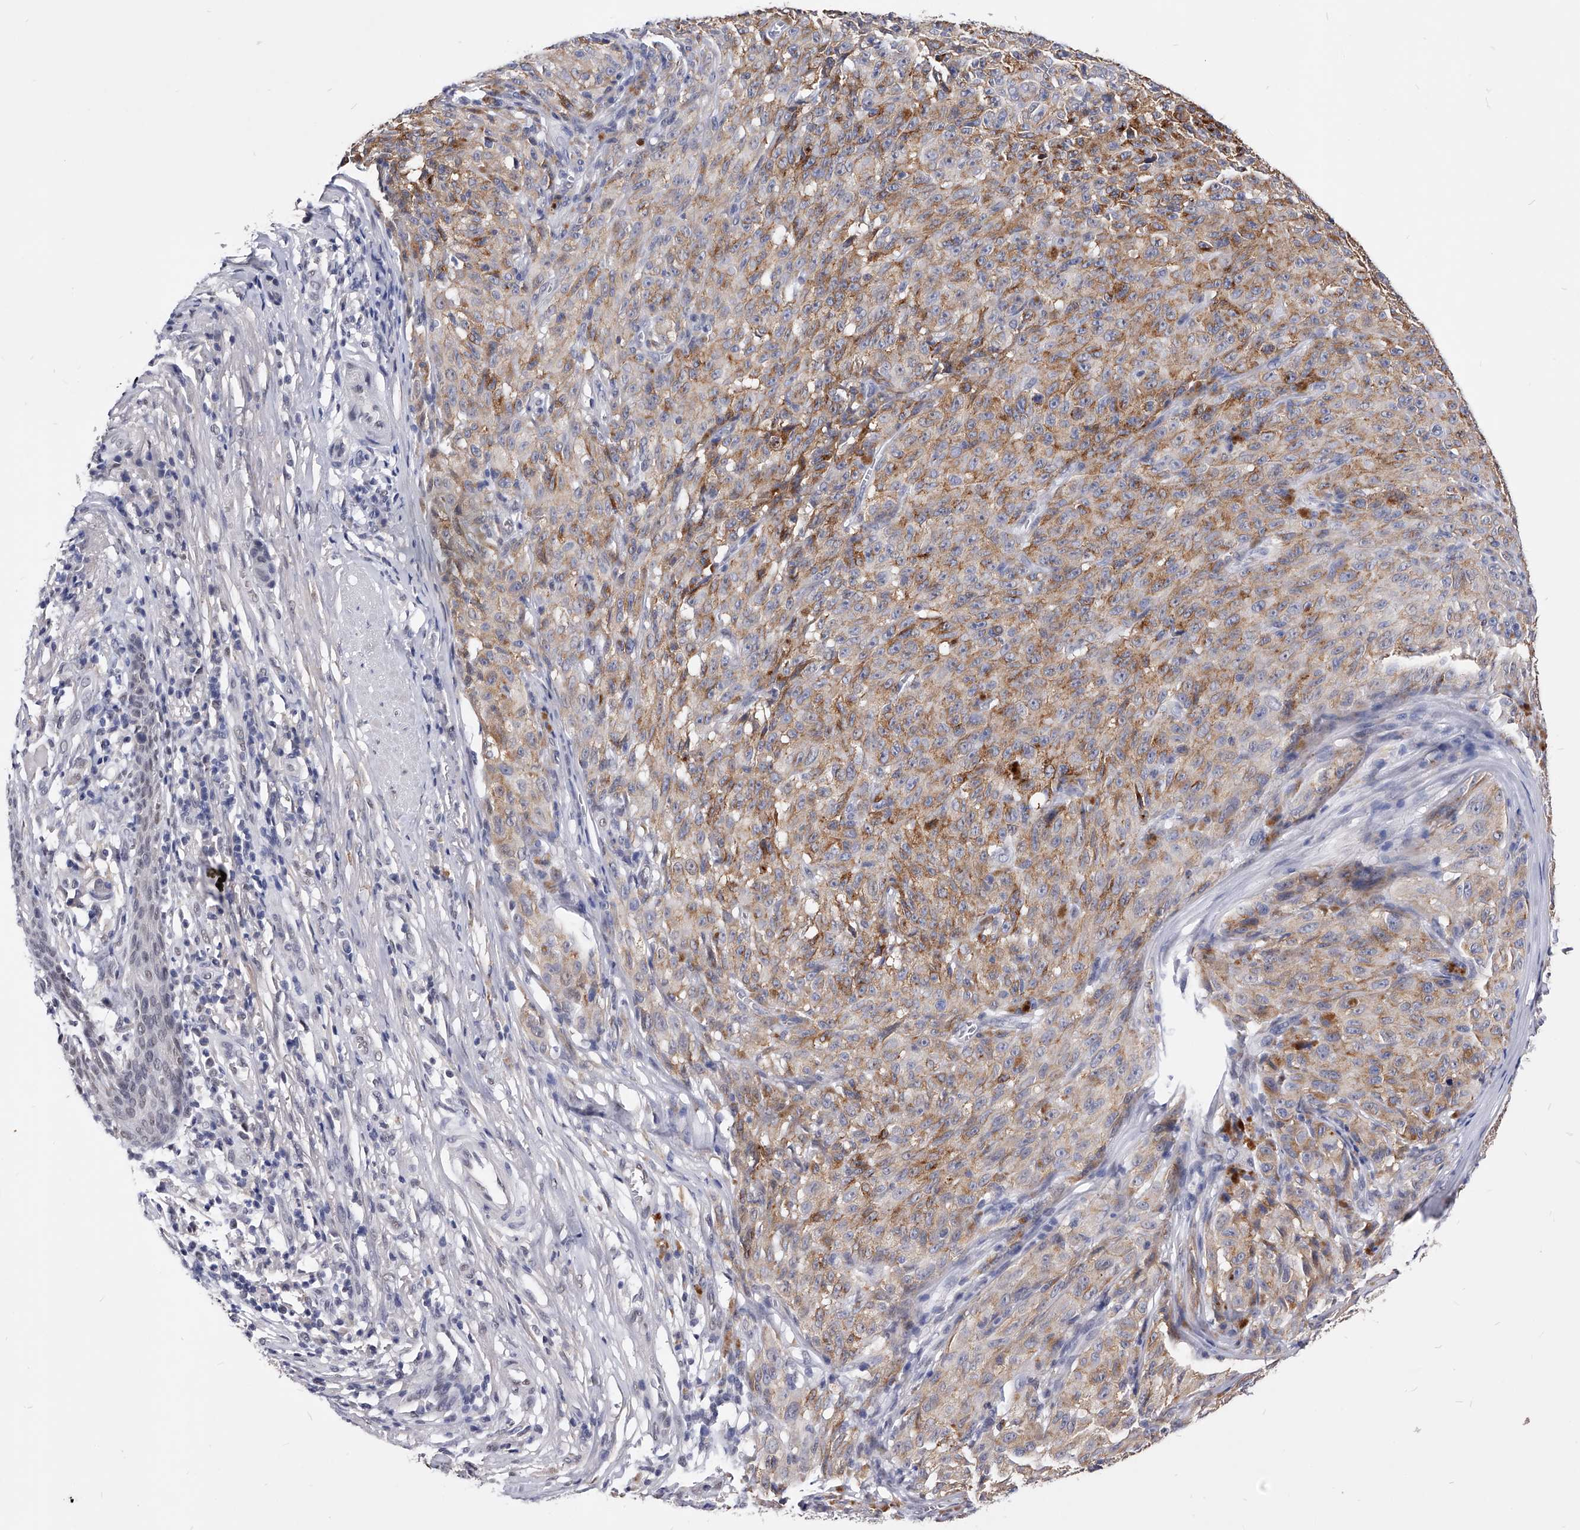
{"staining": {"intensity": "moderate", "quantity": ">75%", "location": "cytoplasmic/membranous"}, "tissue": "melanoma", "cell_type": "Tumor cells", "image_type": "cancer", "snomed": [{"axis": "morphology", "description": "Malignant melanoma, NOS"}, {"axis": "topography", "description": "Skin"}], "caption": "The immunohistochemical stain shows moderate cytoplasmic/membranous positivity in tumor cells of malignant melanoma tissue. The staining is performed using DAB (3,3'-diaminobenzidine) brown chromogen to label protein expression. The nuclei are counter-stained blue using hematoxylin.", "gene": "ZNF529", "patient": {"sex": "female", "age": 82}}